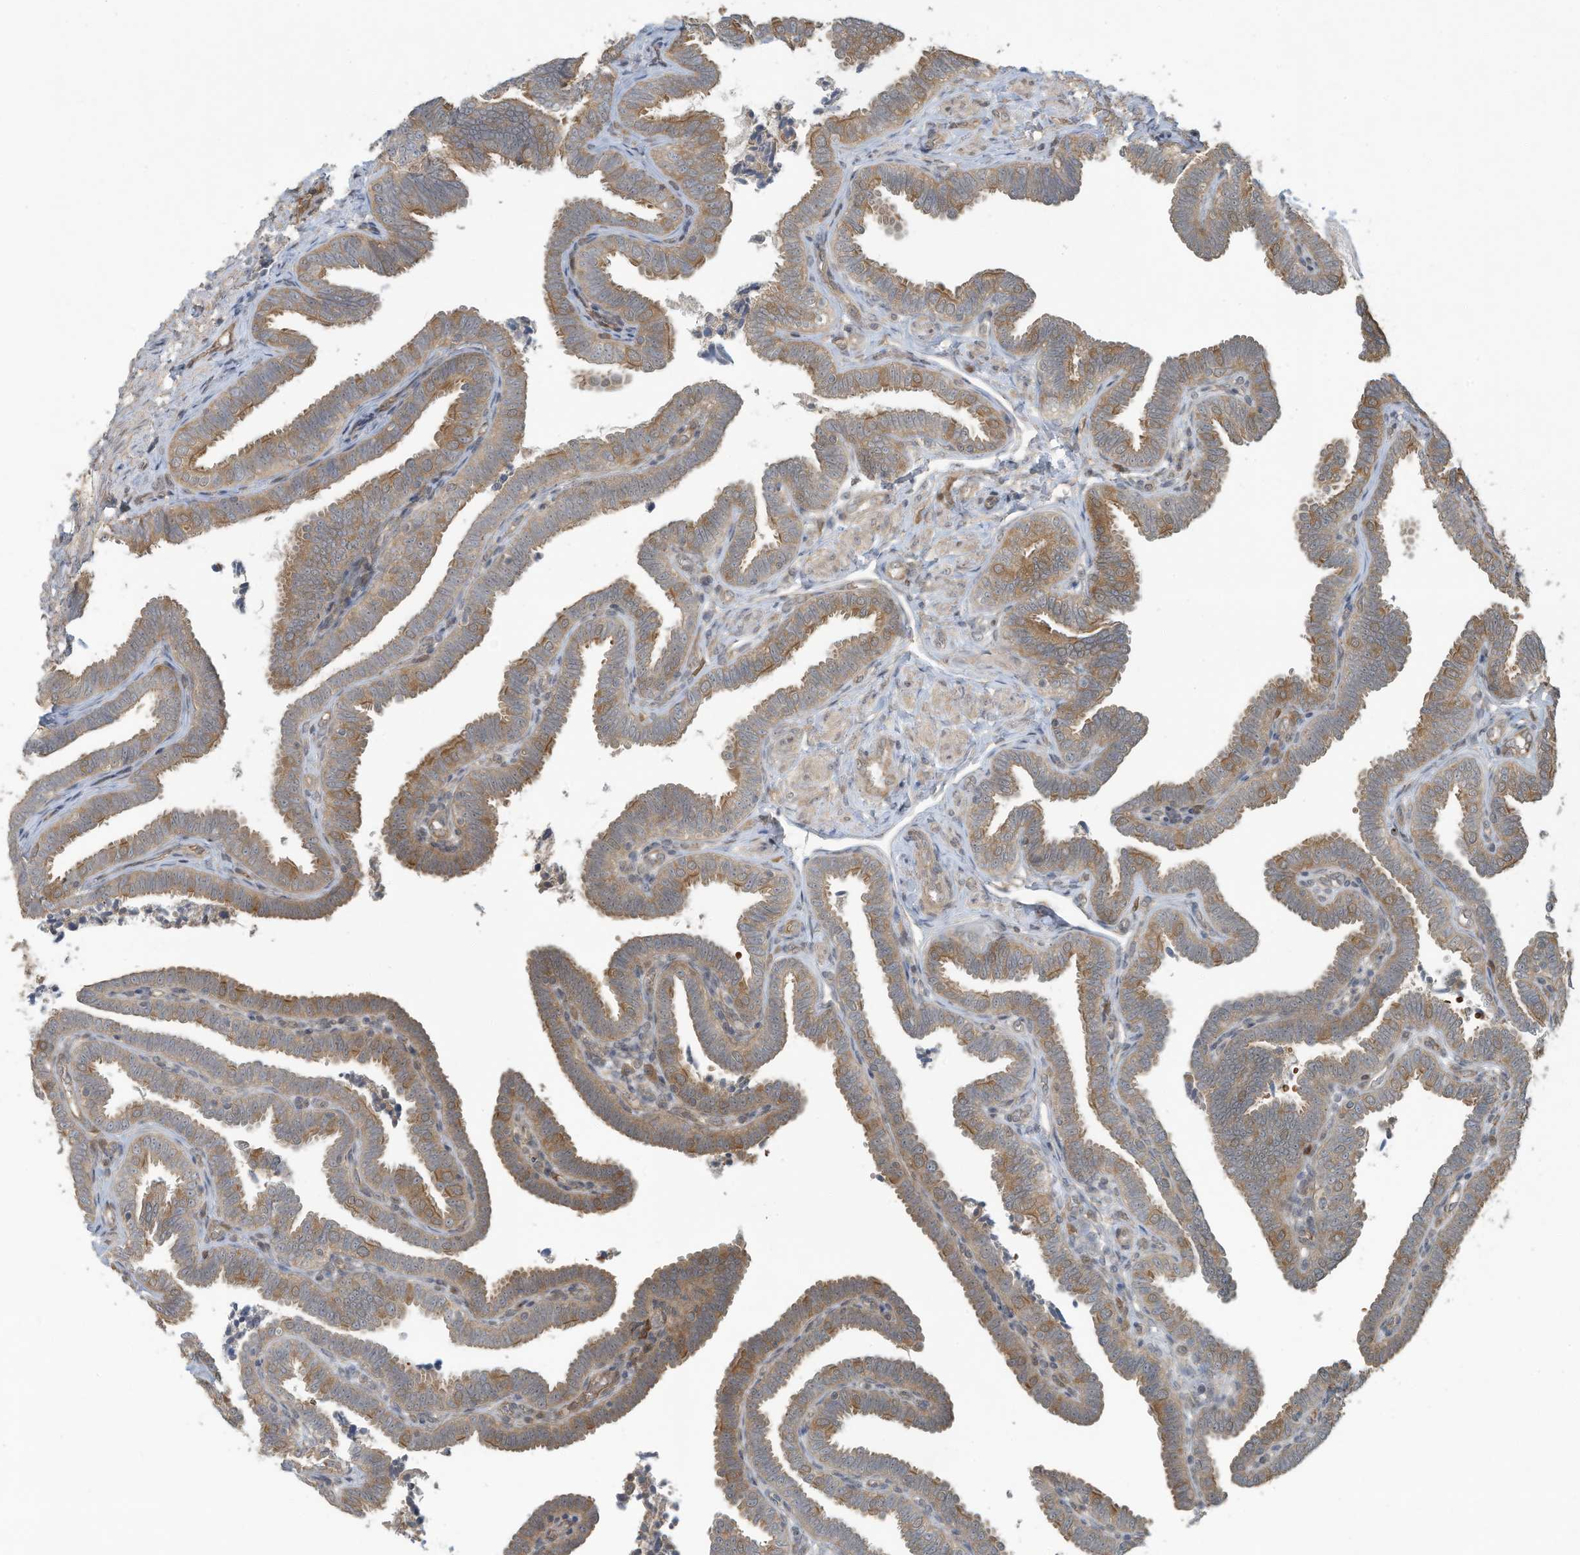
{"staining": {"intensity": "moderate", "quantity": ">75%", "location": "cytoplasmic/membranous"}, "tissue": "fallopian tube", "cell_type": "Glandular cells", "image_type": "normal", "snomed": [{"axis": "morphology", "description": "Normal tissue, NOS"}, {"axis": "topography", "description": "Fallopian tube"}], "caption": "Glandular cells display moderate cytoplasmic/membranous positivity in about >75% of cells in benign fallopian tube.", "gene": "ERI2", "patient": {"sex": "female", "age": 39}}